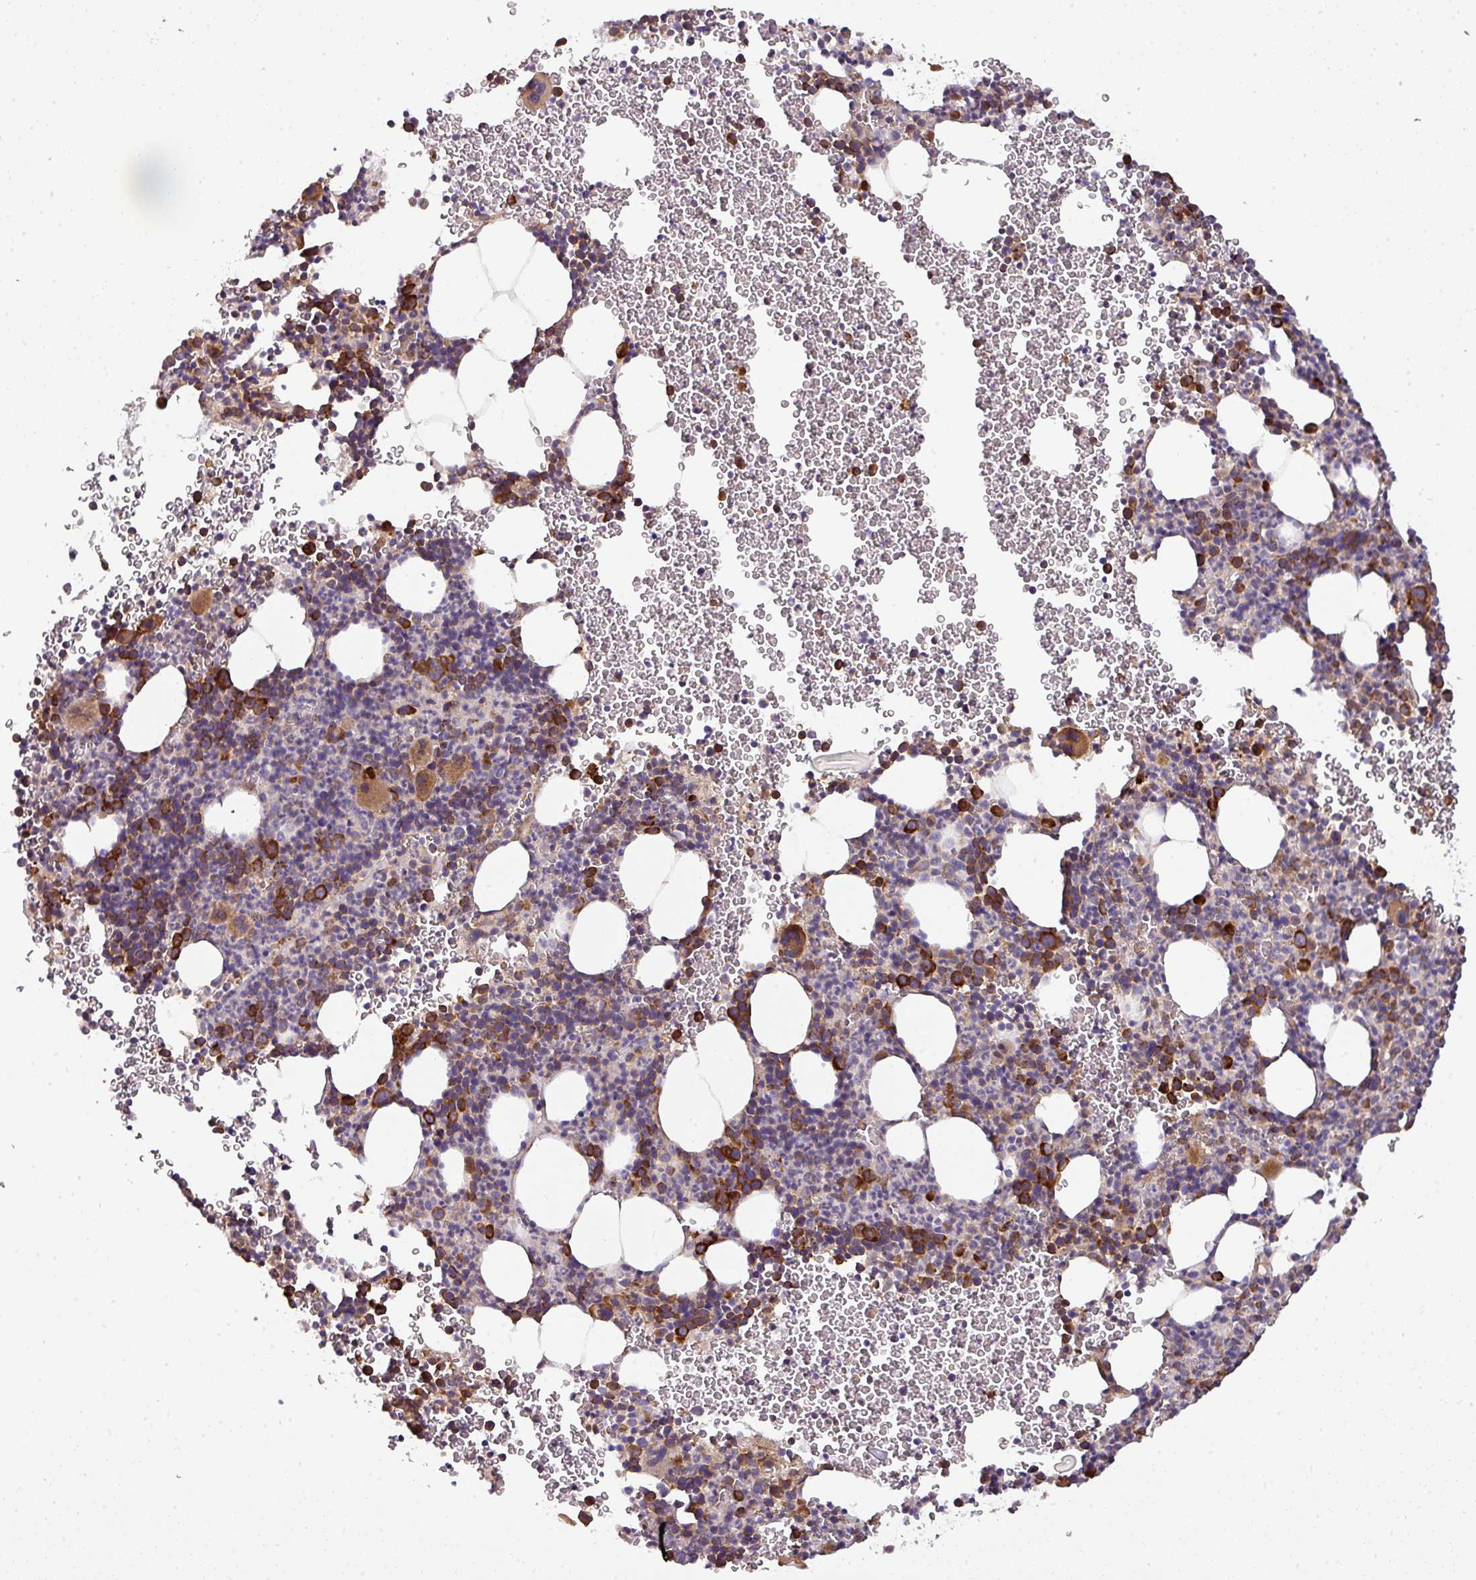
{"staining": {"intensity": "strong", "quantity": "25%-75%", "location": "cytoplasmic/membranous"}, "tissue": "bone marrow", "cell_type": "Hematopoietic cells", "image_type": "normal", "snomed": [{"axis": "morphology", "description": "Normal tissue, NOS"}, {"axis": "topography", "description": "Bone marrow"}], "caption": "This histopathology image exhibits immunohistochemistry staining of normal human bone marrow, with high strong cytoplasmic/membranous positivity in approximately 25%-75% of hematopoietic cells.", "gene": "GALP", "patient": {"sex": "male", "age": 61}}